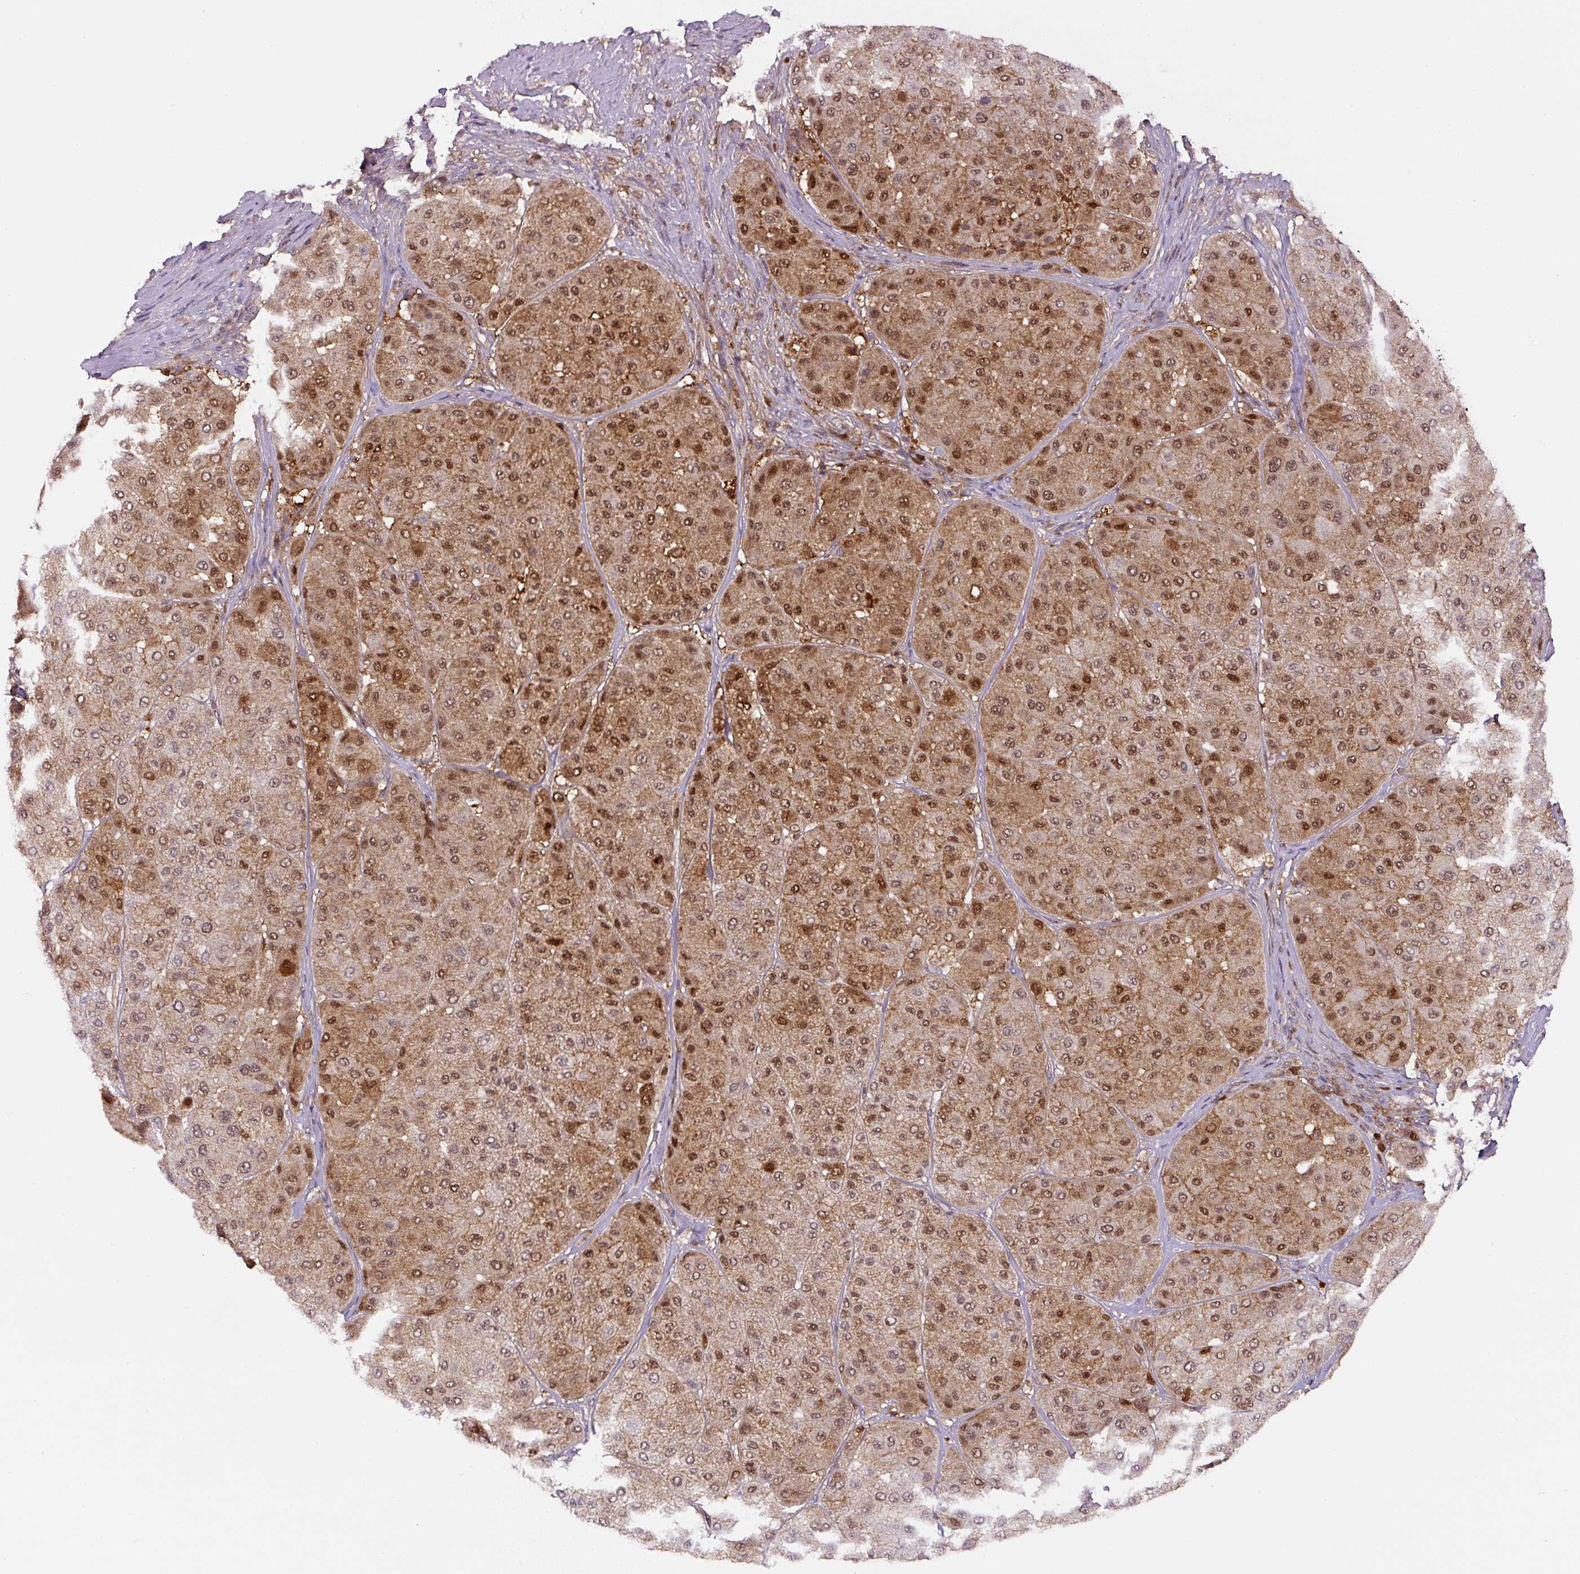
{"staining": {"intensity": "moderate", "quantity": ">75%", "location": "nuclear"}, "tissue": "melanoma", "cell_type": "Tumor cells", "image_type": "cancer", "snomed": [{"axis": "morphology", "description": "Malignant melanoma, Metastatic site"}, {"axis": "topography", "description": "Smooth muscle"}], "caption": "Protein analysis of melanoma tissue demonstrates moderate nuclear staining in about >75% of tumor cells.", "gene": "ANXA1", "patient": {"sex": "male", "age": 41}}